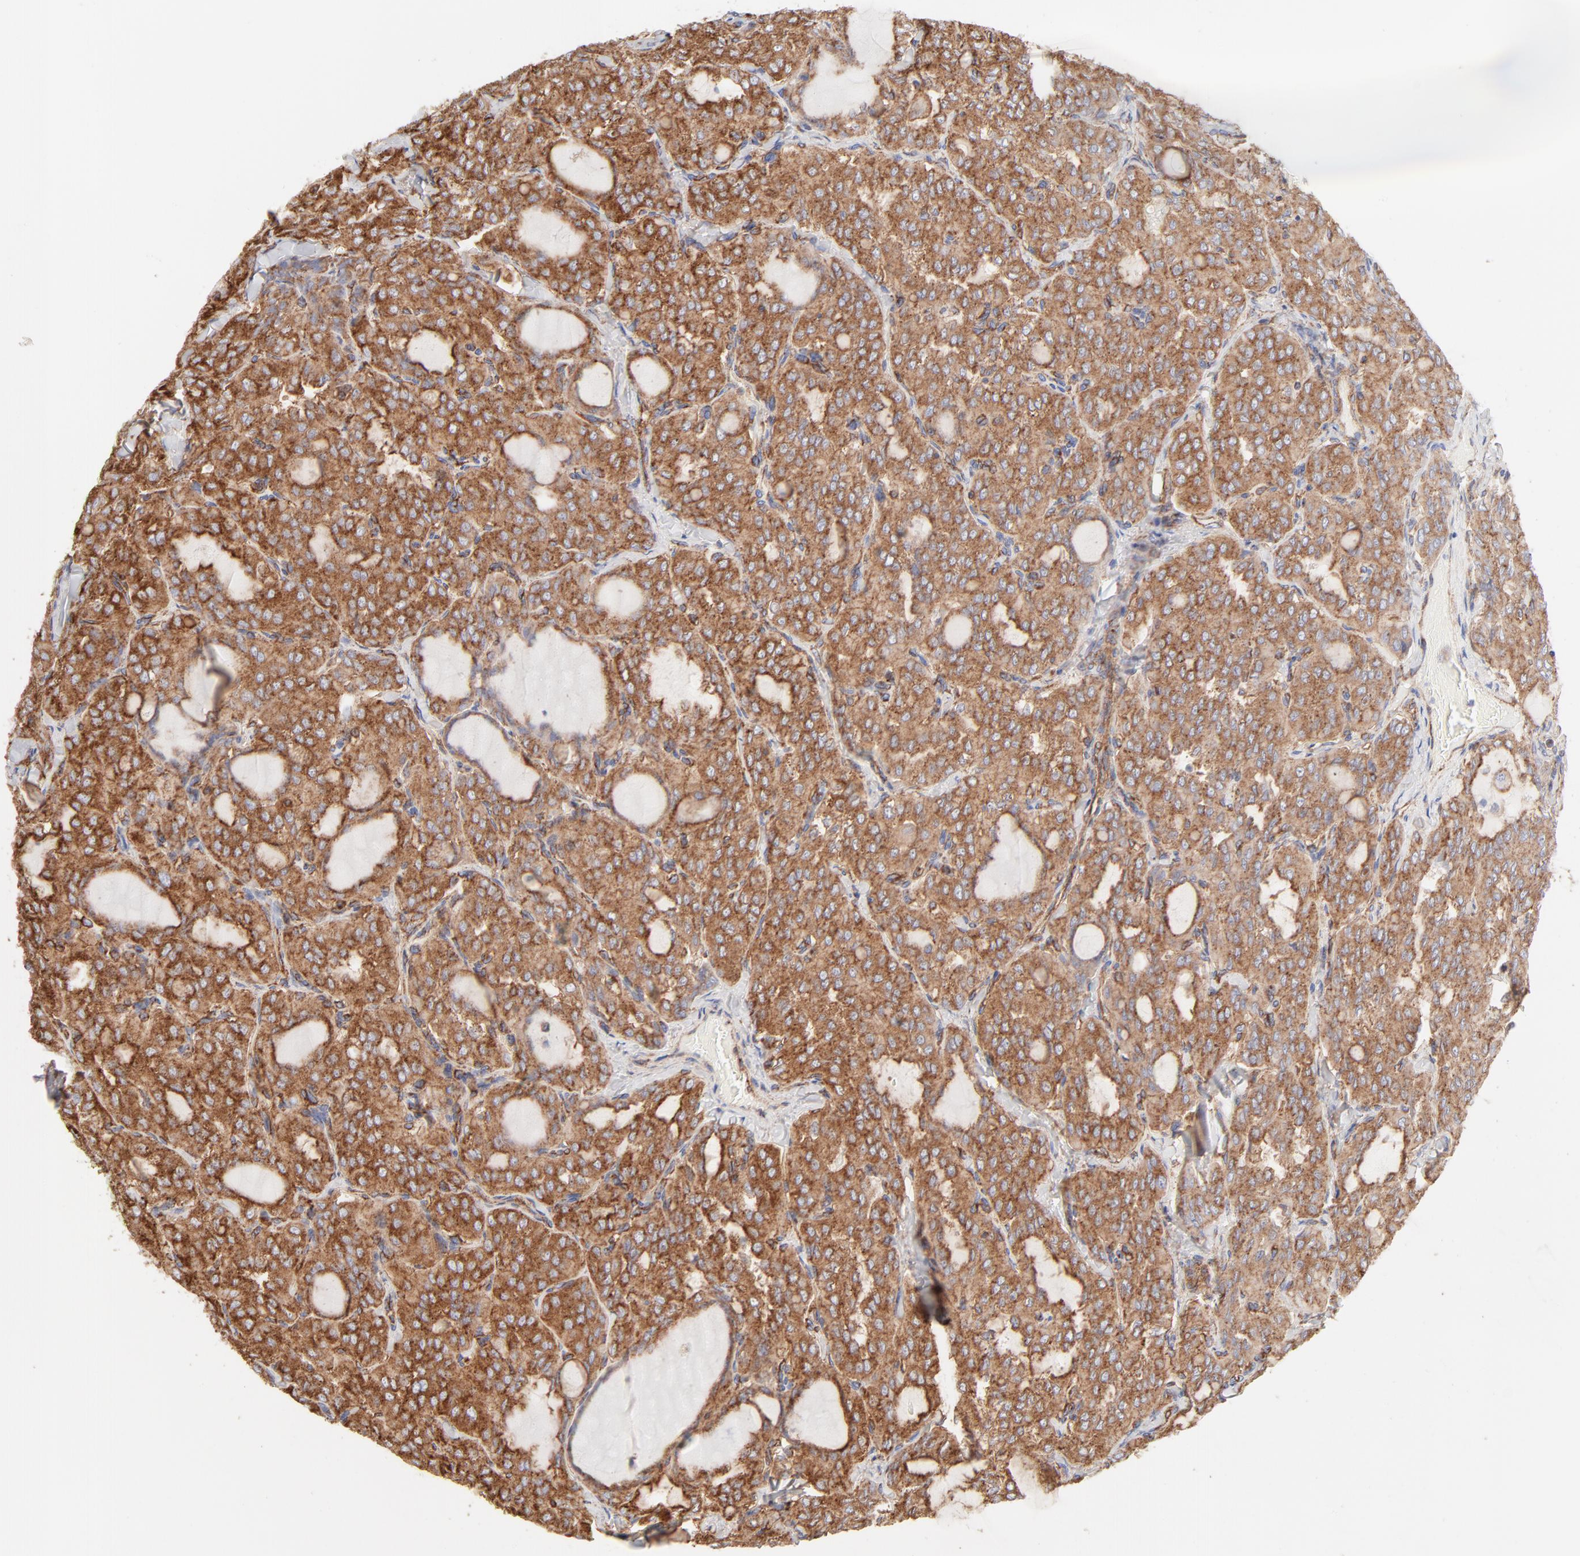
{"staining": {"intensity": "strong", "quantity": ">75%", "location": "cytoplasmic/membranous"}, "tissue": "thyroid cancer", "cell_type": "Tumor cells", "image_type": "cancer", "snomed": [{"axis": "morphology", "description": "Papillary adenocarcinoma, NOS"}, {"axis": "topography", "description": "Thyroid gland"}], "caption": "Protein staining of thyroid cancer tissue displays strong cytoplasmic/membranous positivity in about >75% of tumor cells.", "gene": "CLTB", "patient": {"sex": "male", "age": 20}}